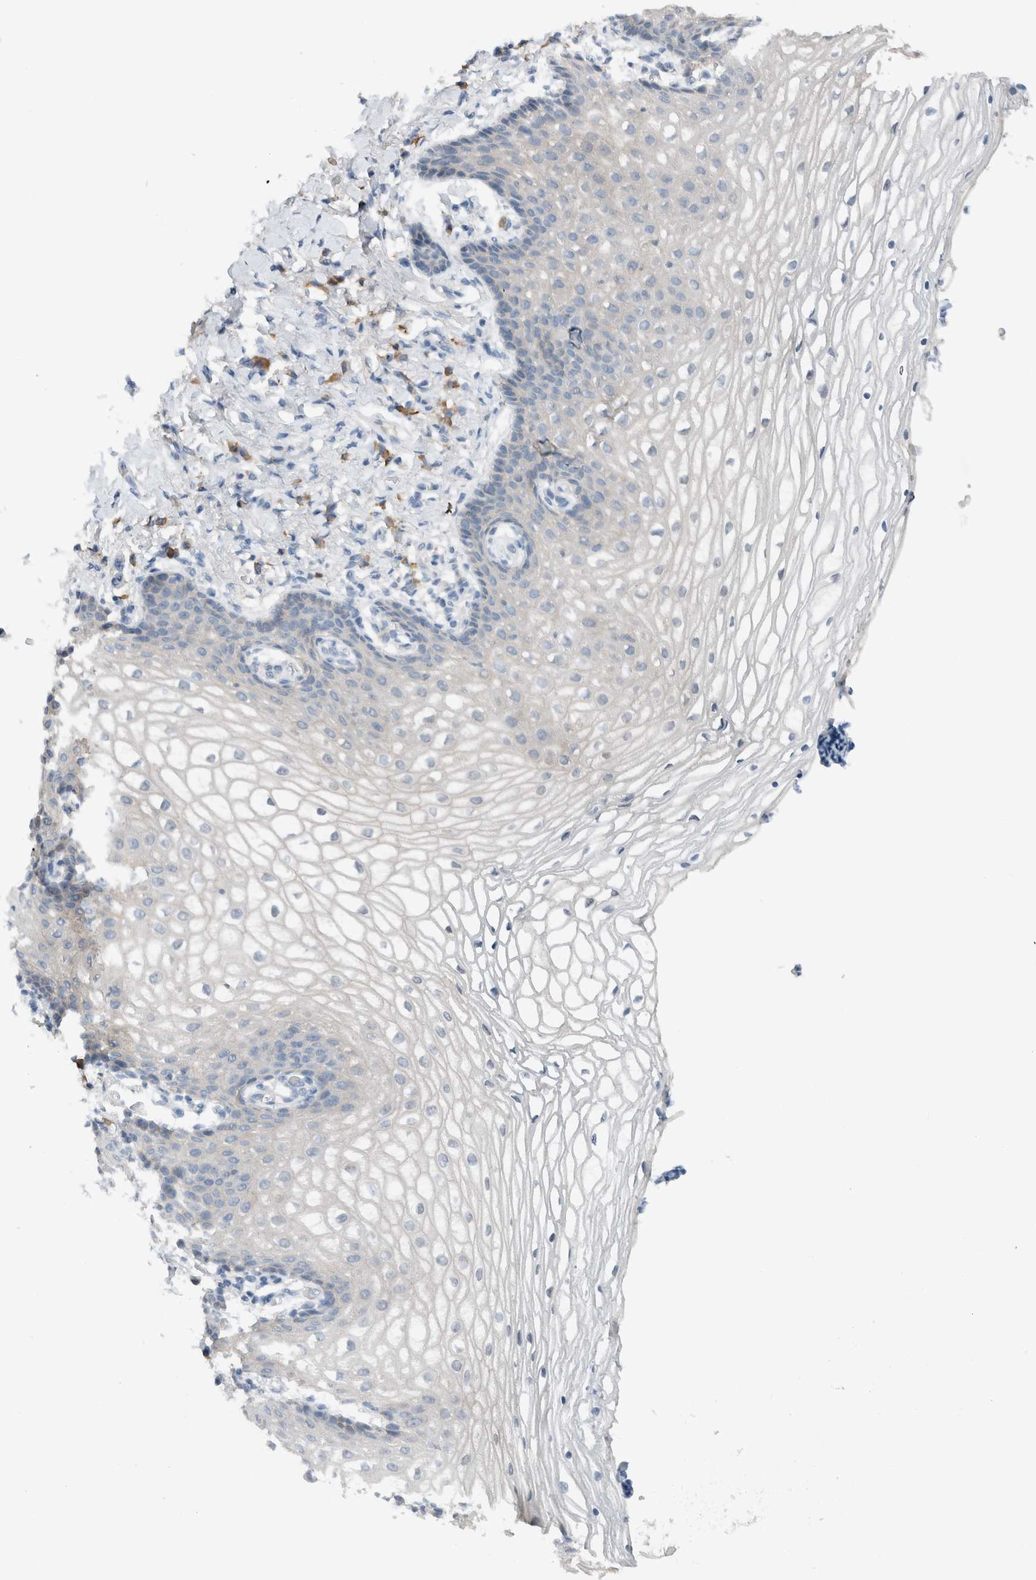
{"staining": {"intensity": "negative", "quantity": "none", "location": "none"}, "tissue": "vagina", "cell_type": "Squamous epithelial cells", "image_type": "normal", "snomed": [{"axis": "morphology", "description": "Normal tissue, NOS"}, {"axis": "topography", "description": "Vagina"}], "caption": "A high-resolution histopathology image shows immunohistochemistry (IHC) staining of unremarkable vagina, which demonstrates no significant expression in squamous epithelial cells.", "gene": "DUOX1", "patient": {"sex": "female", "age": 60}}